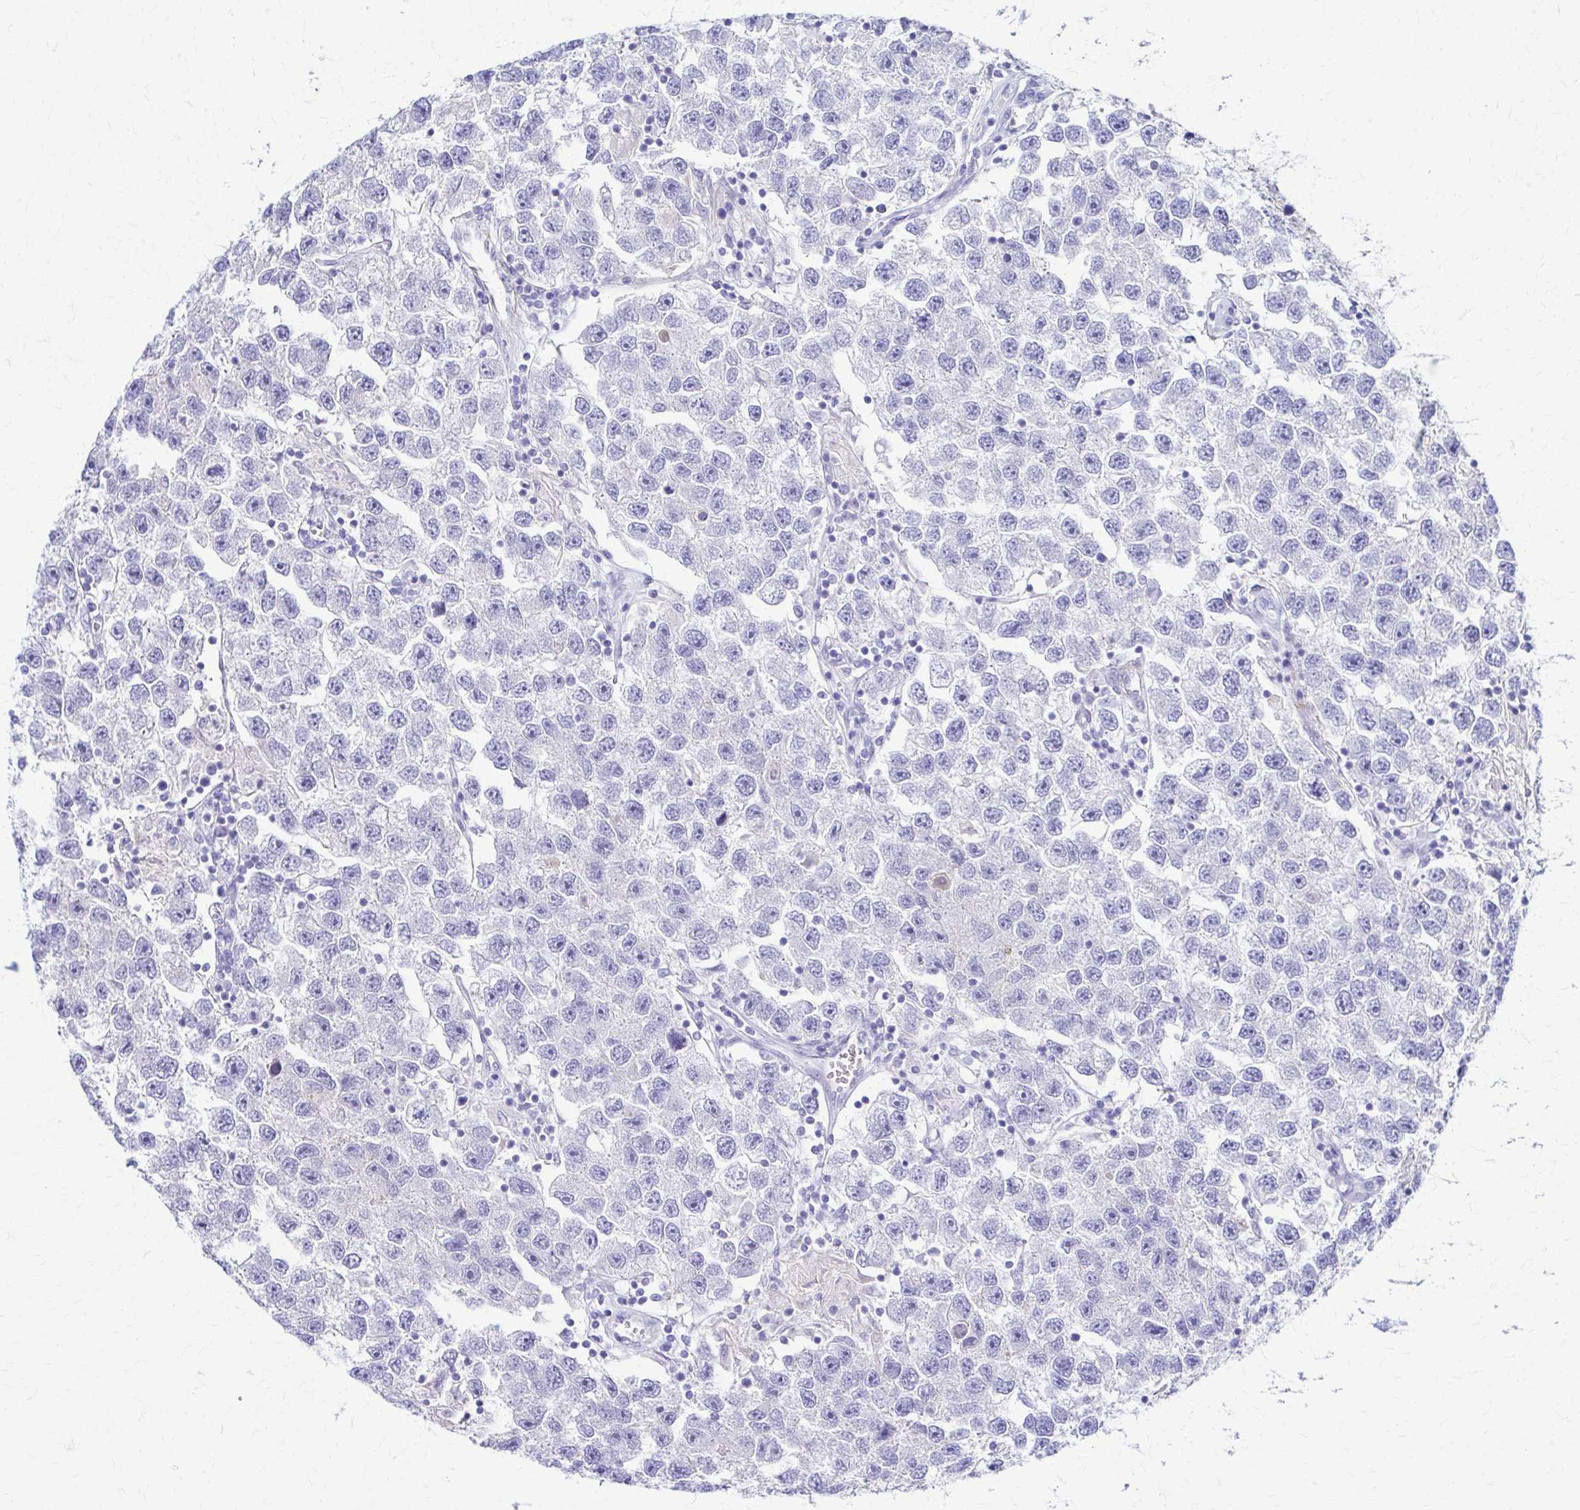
{"staining": {"intensity": "negative", "quantity": "none", "location": "none"}, "tissue": "testis cancer", "cell_type": "Tumor cells", "image_type": "cancer", "snomed": [{"axis": "morphology", "description": "Seminoma, NOS"}, {"axis": "topography", "description": "Testis"}], "caption": "DAB (3,3'-diaminobenzidine) immunohistochemical staining of seminoma (testis) displays no significant positivity in tumor cells.", "gene": "DSP", "patient": {"sex": "male", "age": 26}}